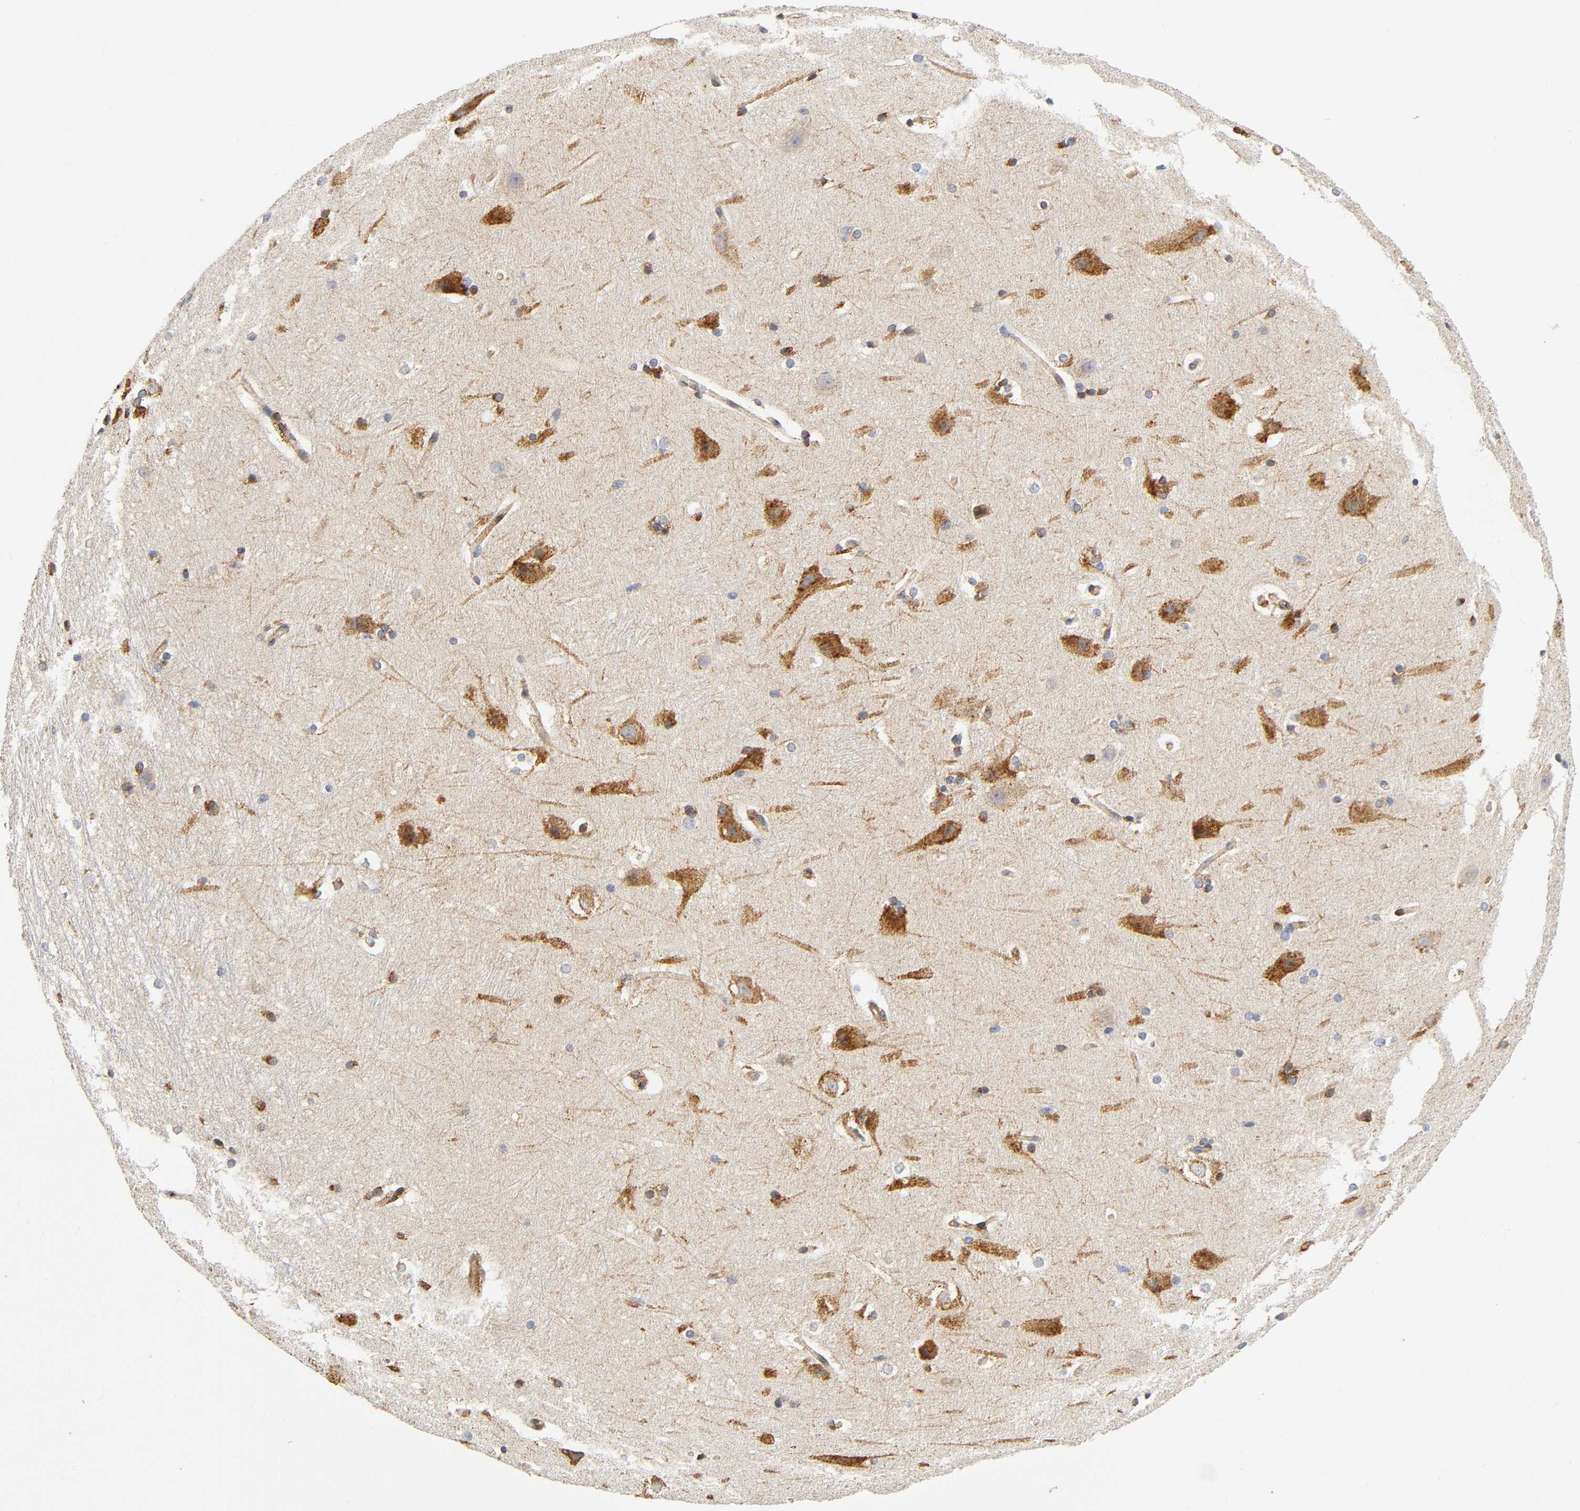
{"staining": {"intensity": "moderate", "quantity": ">75%", "location": "cytoplasmic/membranous"}, "tissue": "hippocampus", "cell_type": "Glial cells", "image_type": "normal", "snomed": [{"axis": "morphology", "description": "Normal tissue, NOS"}, {"axis": "topography", "description": "Hippocampus"}], "caption": "Protein expression analysis of normal hippocampus demonstrates moderate cytoplasmic/membranous staining in about >75% of glial cells.", "gene": "SOS2", "patient": {"sex": "female", "age": 19}}